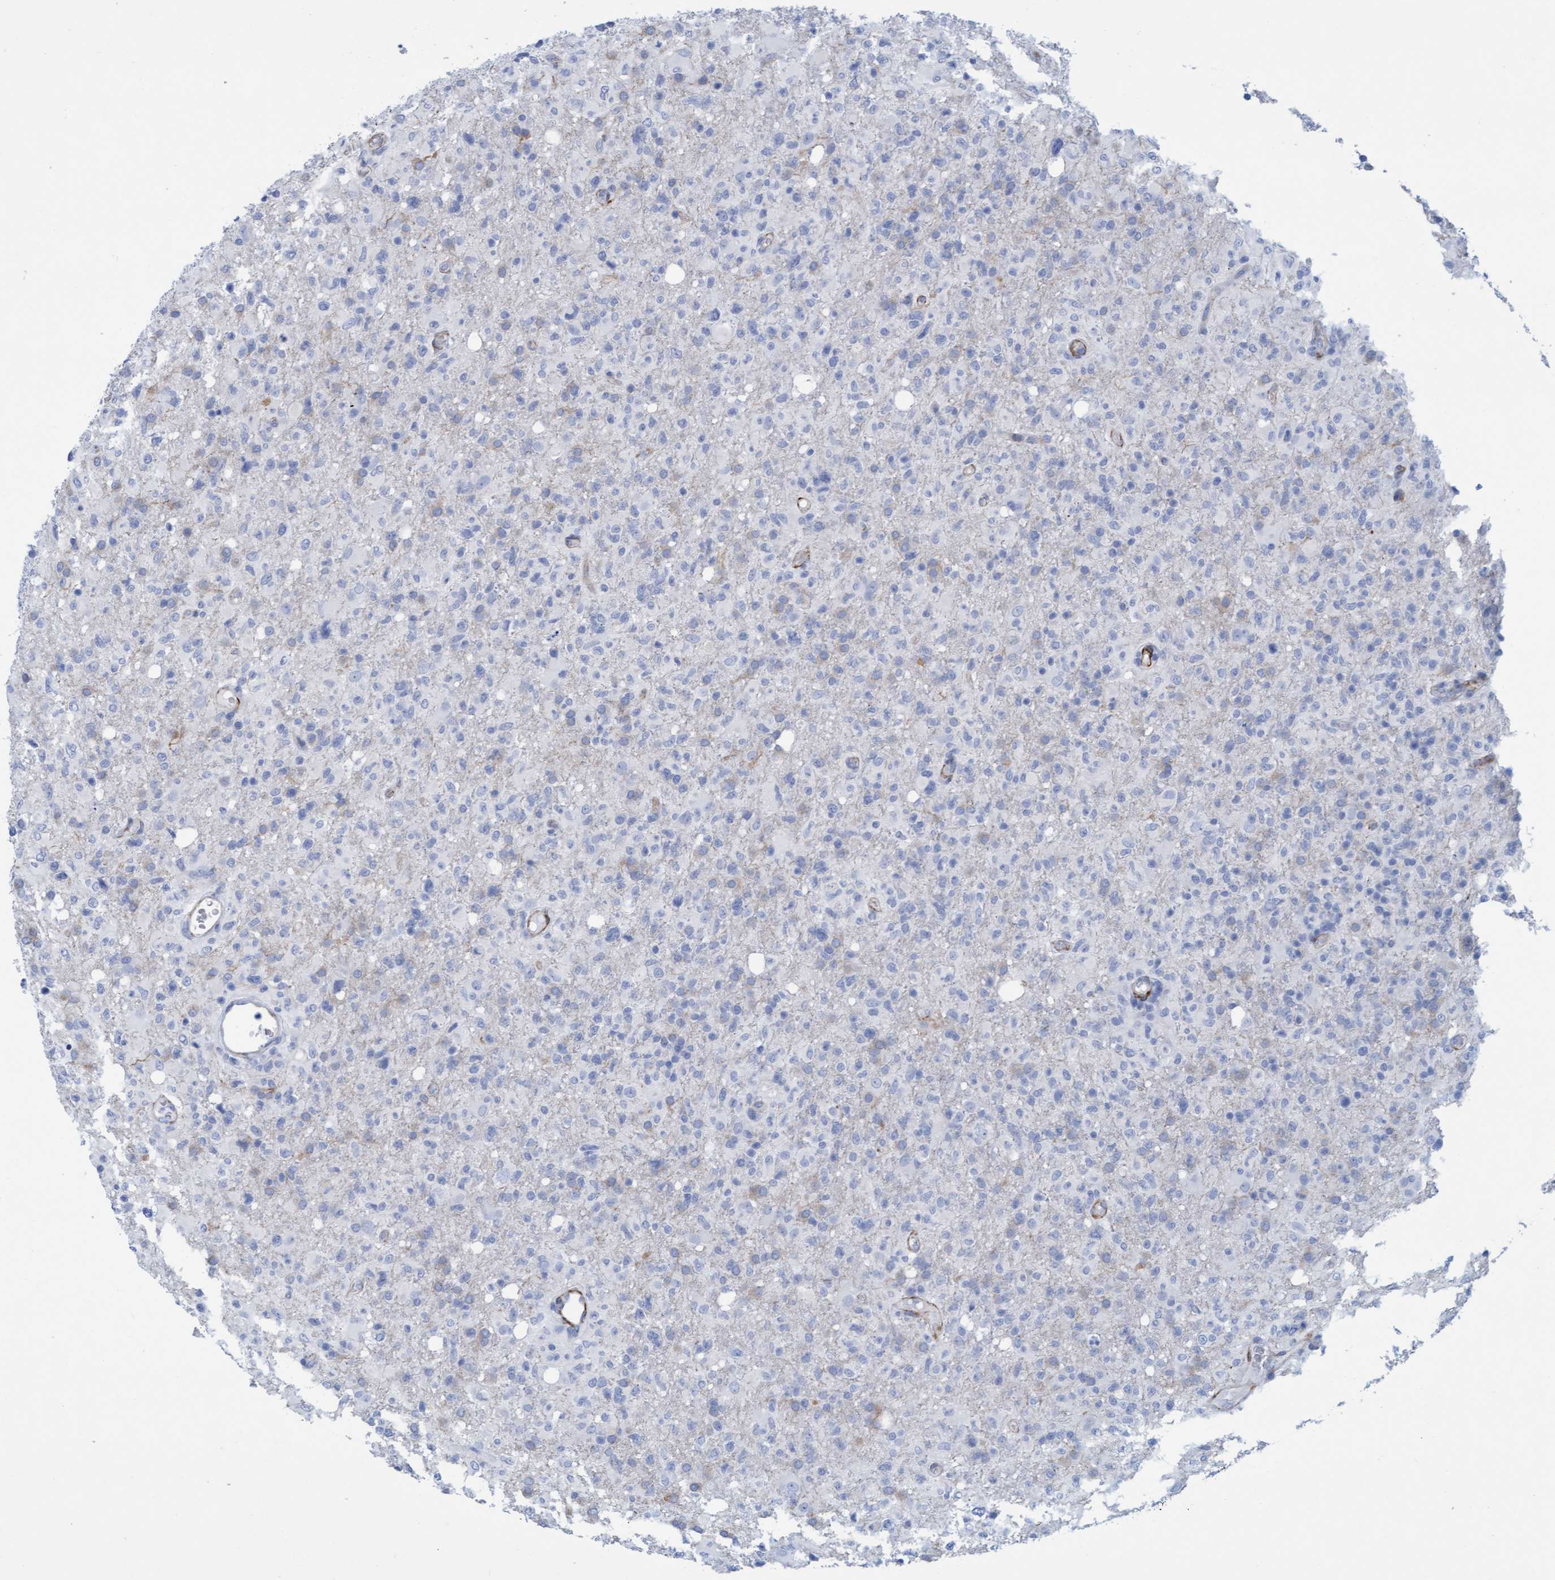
{"staining": {"intensity": "negative", "quantity": "none", "location": "none"}, "tissue": "glioma", "cell_type": "Tumor cells", "image_type": "cancer", "snomed": [{"axis": "morphology", "description": "Glioma, malignant, High grade"}, {"axis": "topography", "description": "Brain"}], "caption": "Photomicrograph shows no significant protein expression in tumor cells of glioma.", "gene": "MTFR1", "patient": {"sex": "female", "age": 57}}